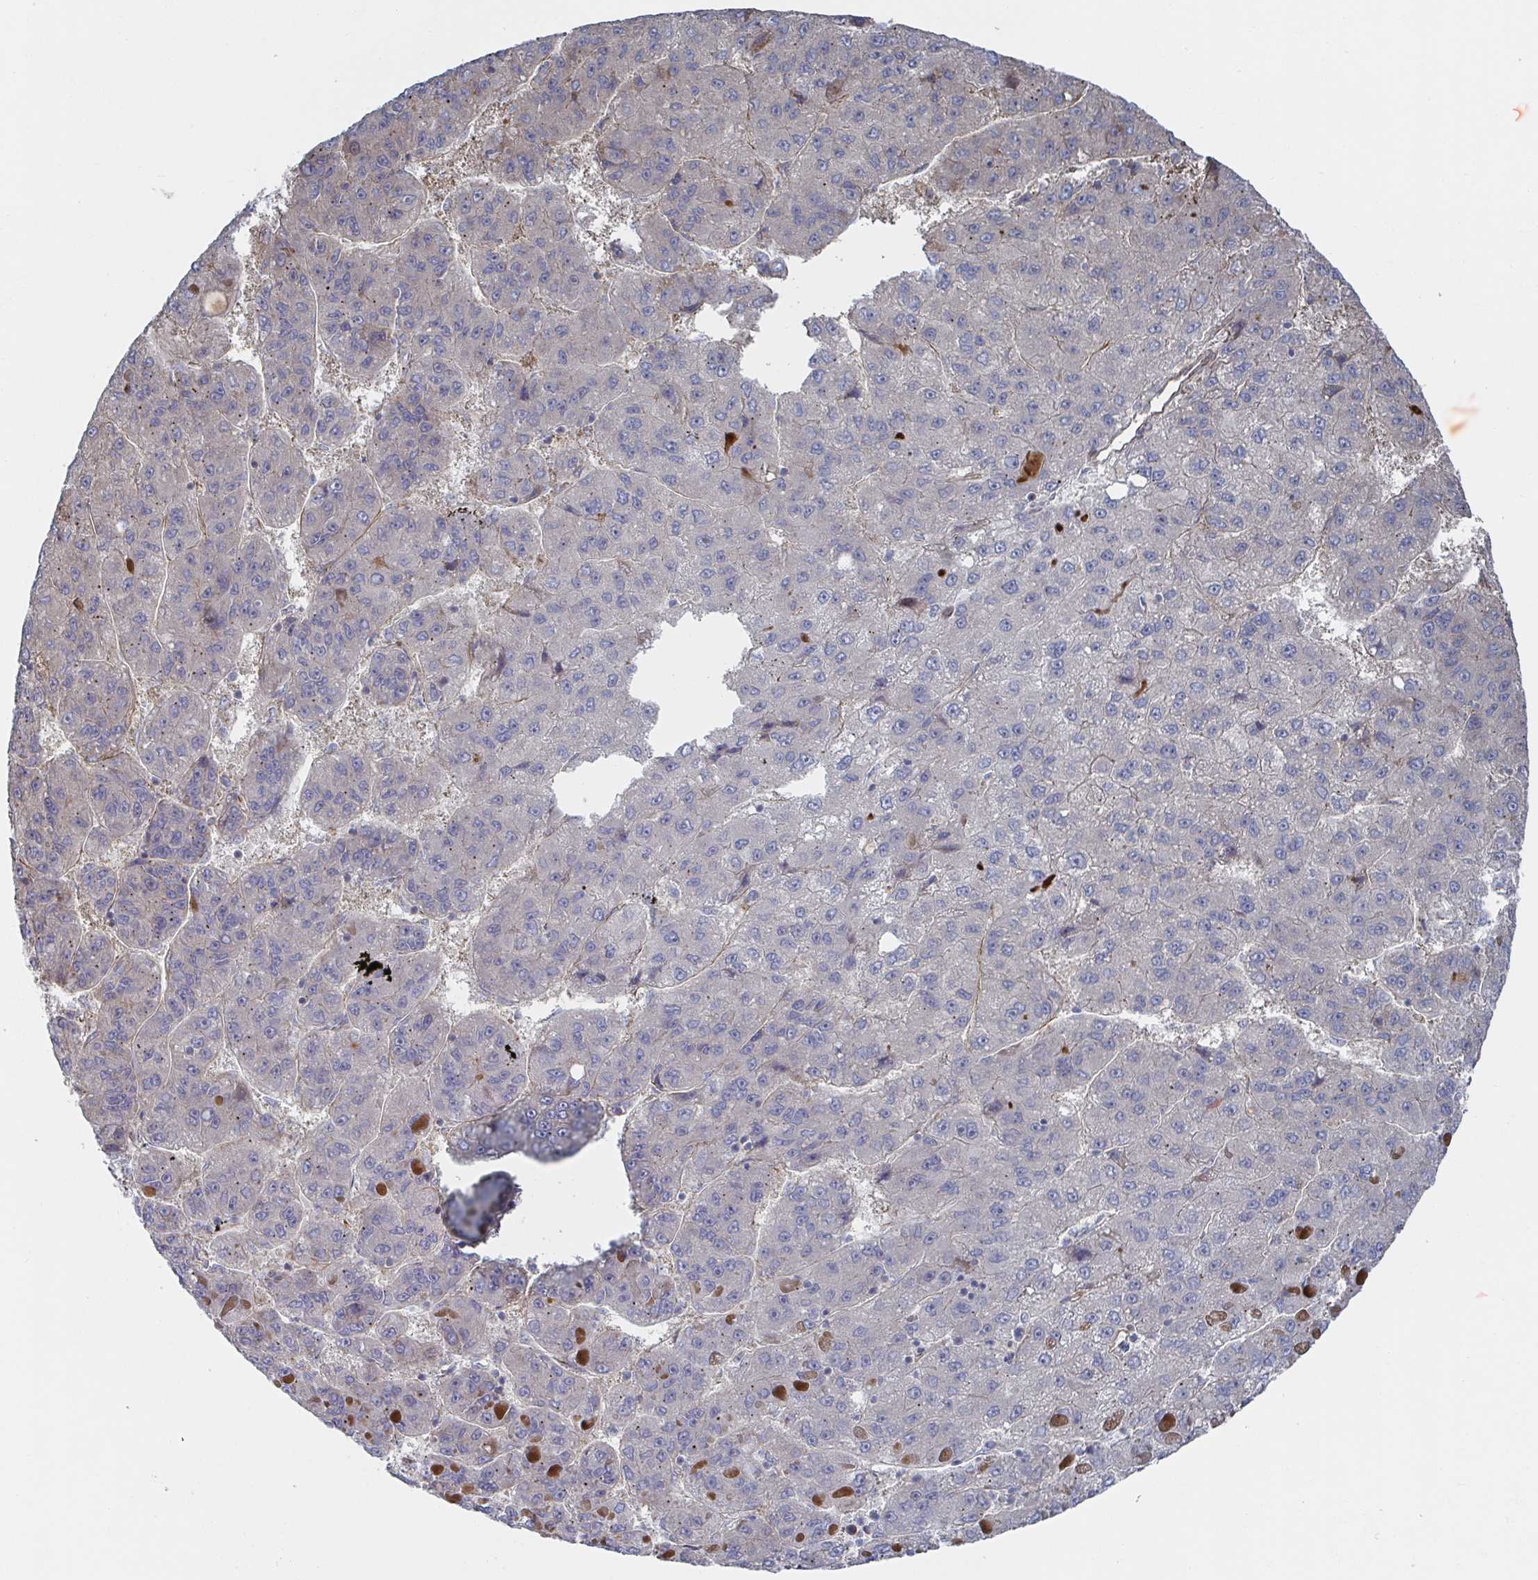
{"staining": {"intensity": "negative", "quantity": "none", "location": "none"}, "tissue": "liver cancer", "cell_type": "Tumor cells", "image_type": "cancer", "snomed": [{"axis": "morphology", "description": "Carcinoma, Hepatocellular, NOS"}, {"axis": "topography", "description": "Liver"}], "caption": "Histopathology image shows no protein staining in tumor cells of liver cancer (hepatocellular carcinoma) tissue.", "gene": "DVL3", "patient": {"sex": "female", "age": 82}}